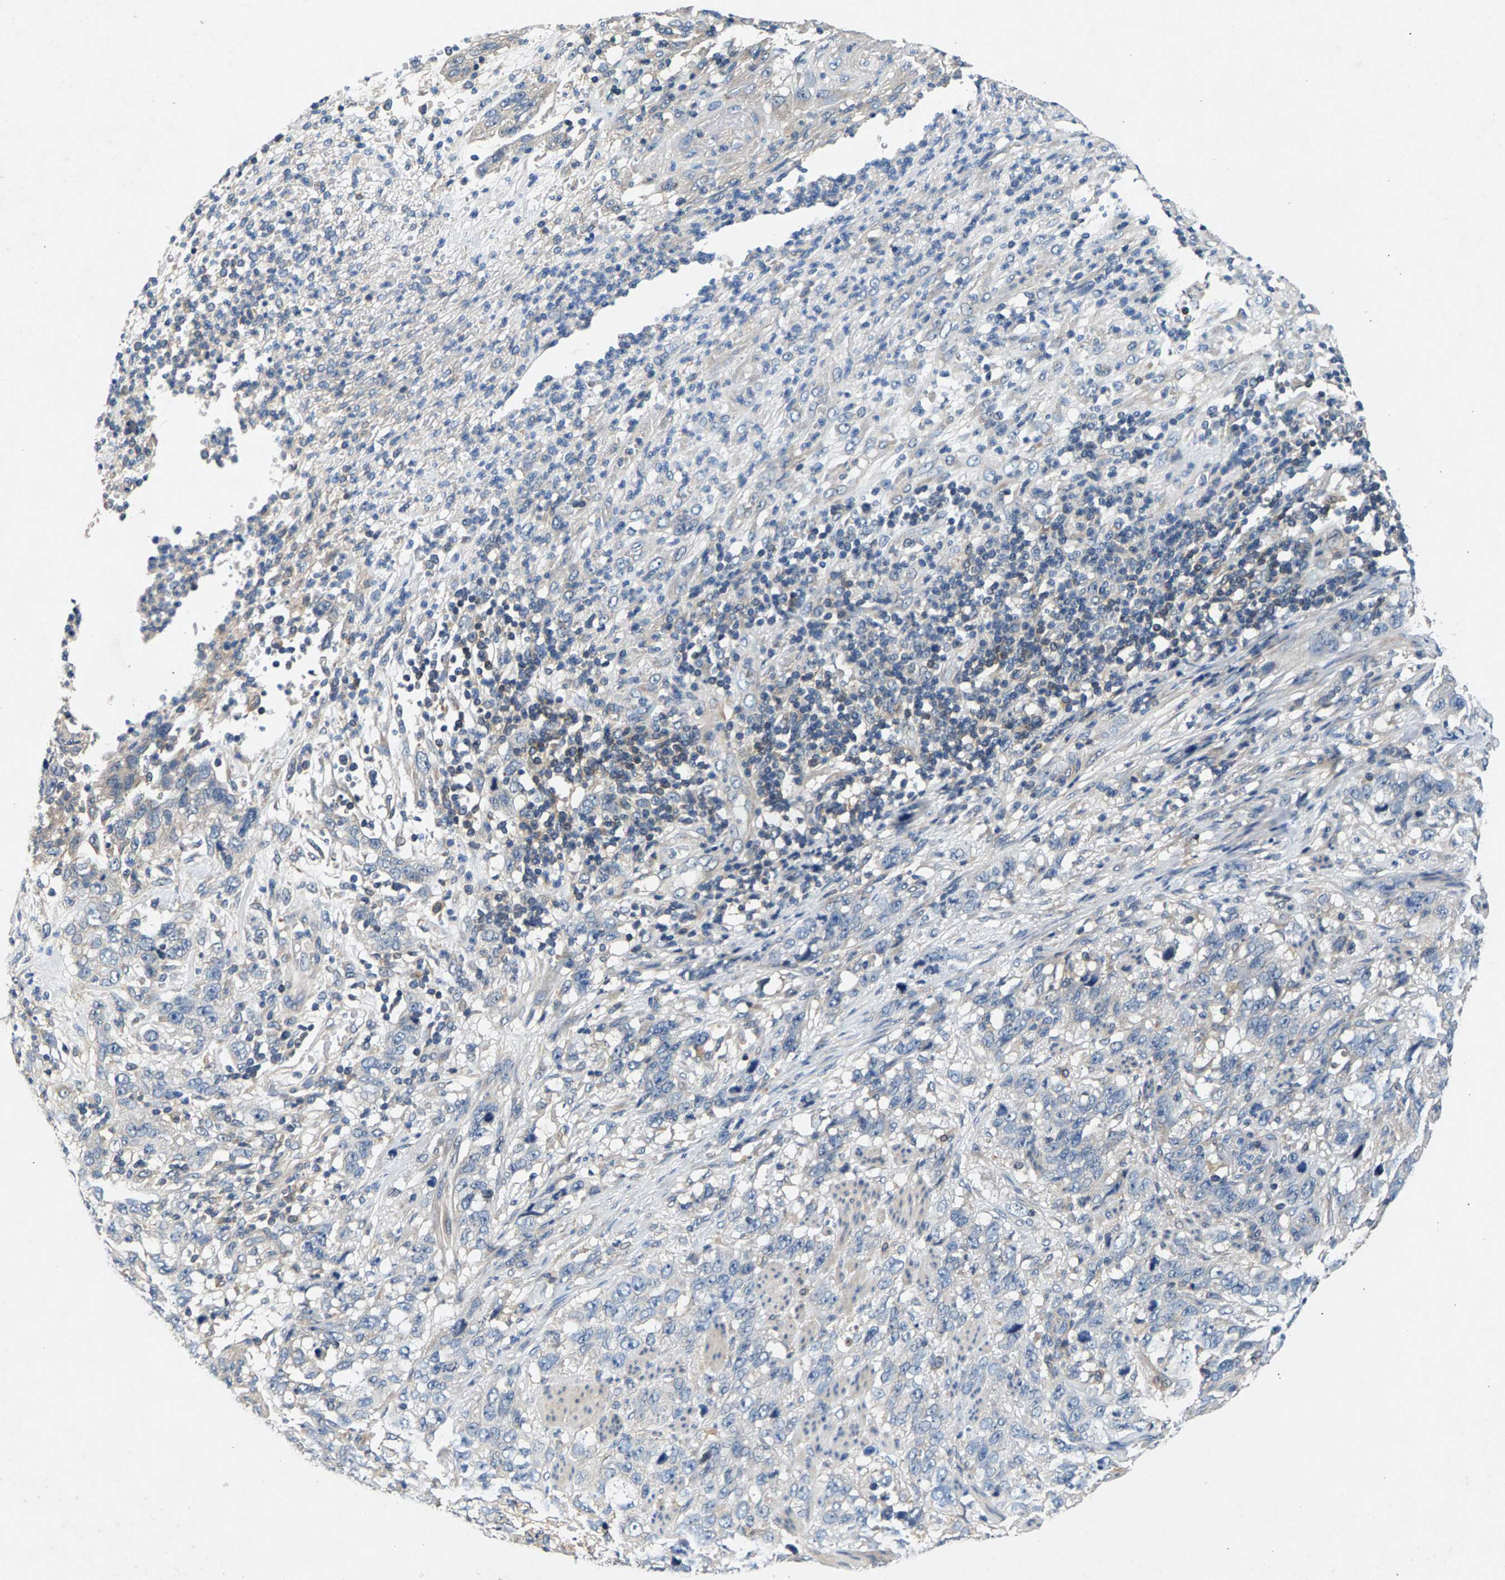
{"staining": {"intensity": "negative", "quantity": "none", "location": "none"}, "tissue": "stomach cancer", "cell_type": "Tumor cells", "image_type": "cancer", "snomed": [{"axis": "morphology", "description": "Adenocarcinoma, NOS"}, {"axis": "topography", "description": "Stomach"}], "caption": "Stomach cancer stained for a protein using immunohistochemistry (IHC) displays no staining tumor cells.", "gene": "NT5C", "patient": {"sex": "male", "age": 48}}